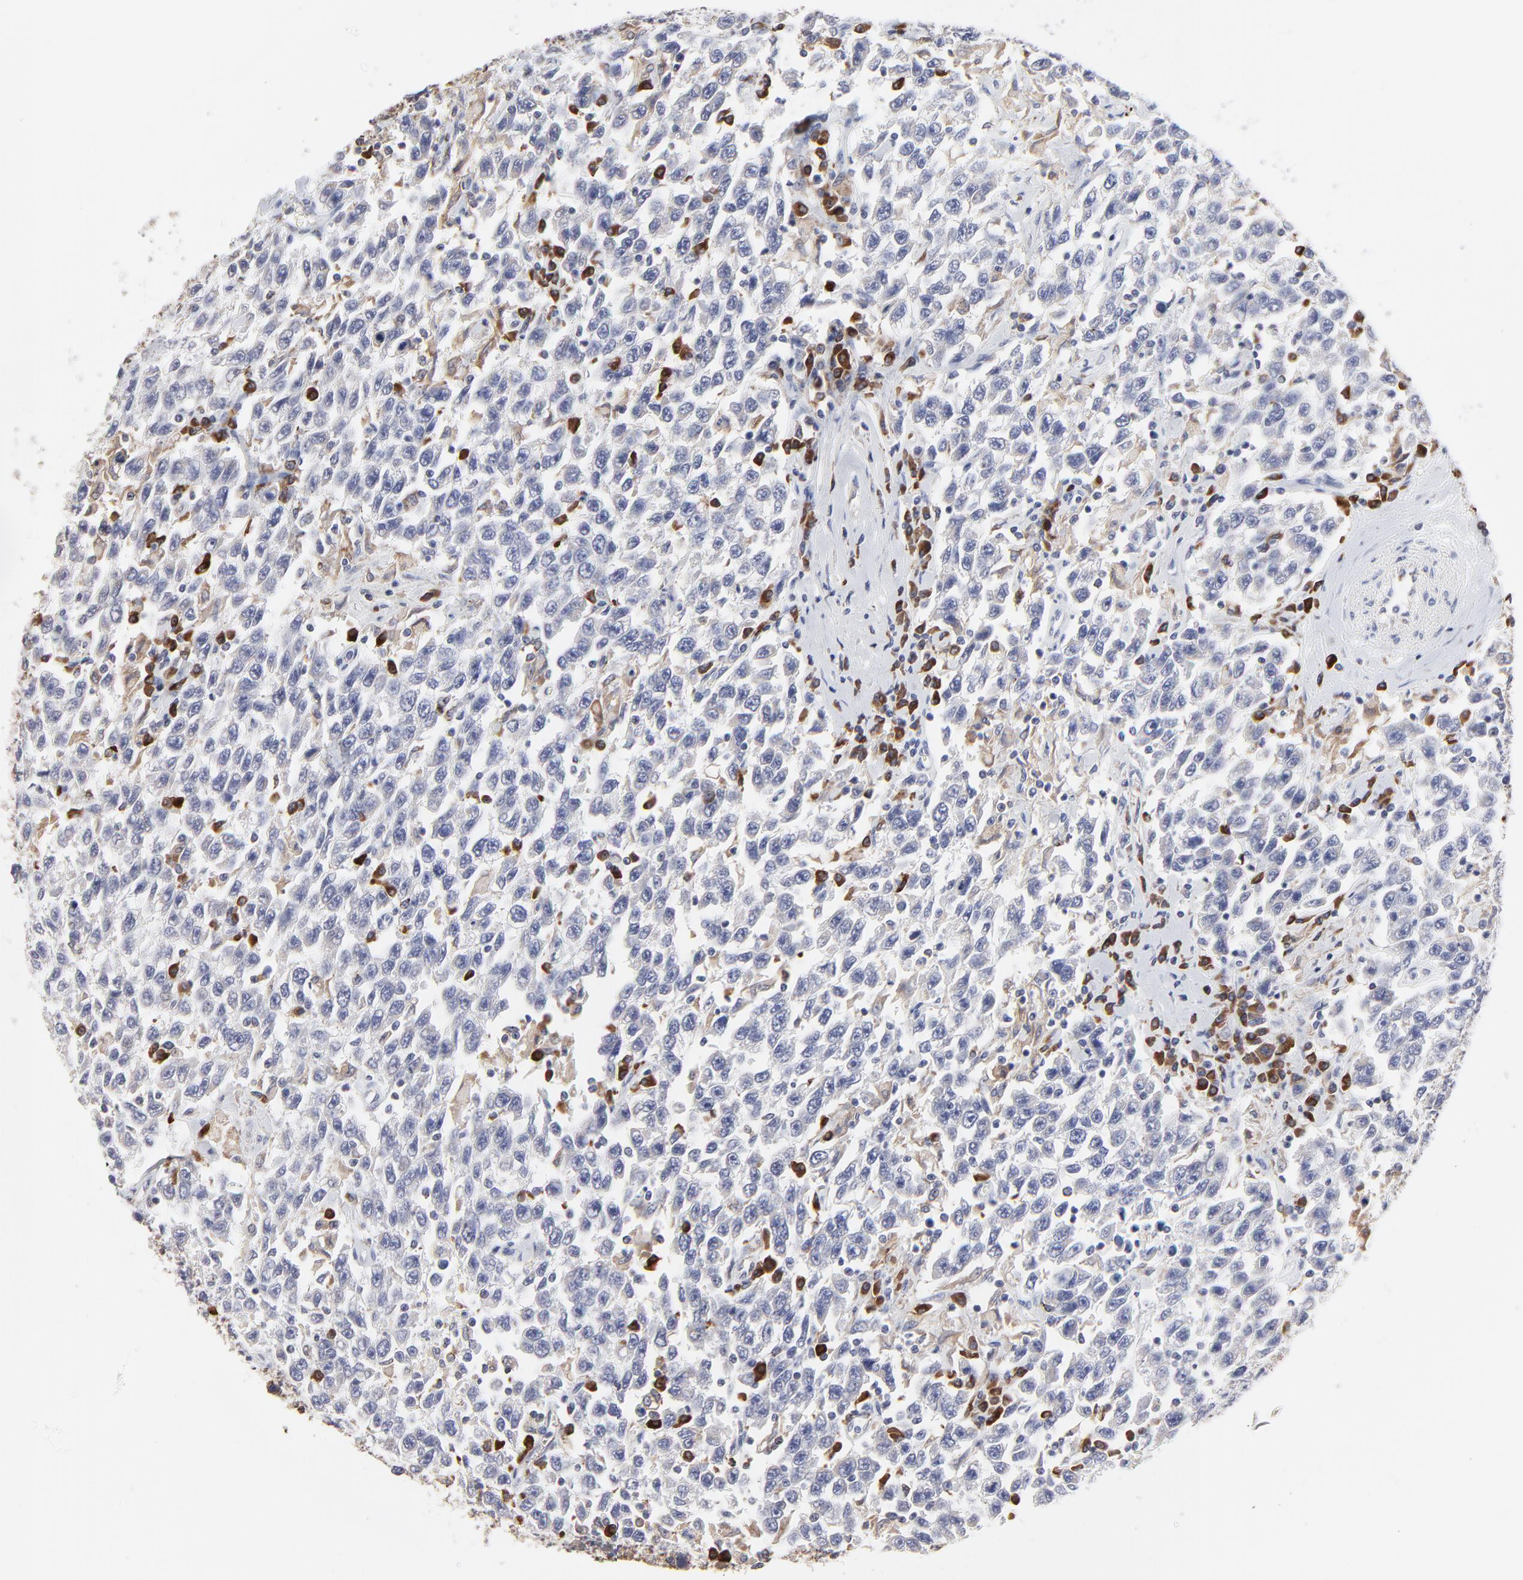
{"staining": {"intensity": "moderate", "quantity": ">75%", "location": "cytoplasmic/membranous"}, "tissue": "testis cancer", "cell_type": "Tumor cells", "image_type": "cancer", "snomed": [{"axis": "morphology", "description": "Seminoma, NOS"}, {"axis": "topography", "description": "Testis"}], "caption": "High-magnification brightfield microscopy of seminoma (testis) stained with DAB (3,3'-diaminobenzidine) (brown) and counterstained with hematoxylin (blue). tumor cells exhibit moderate cytoplasmic/membranous staining is present in approximately>75% of cells. Using DAB (3,3'-diaminobenzidine) (brown) and hematoxylin (blue) stains, captured at high magnification using brightfield microscopy.", "gene": "TRIM22", "patient": {"sex": "male", "age": 41}}